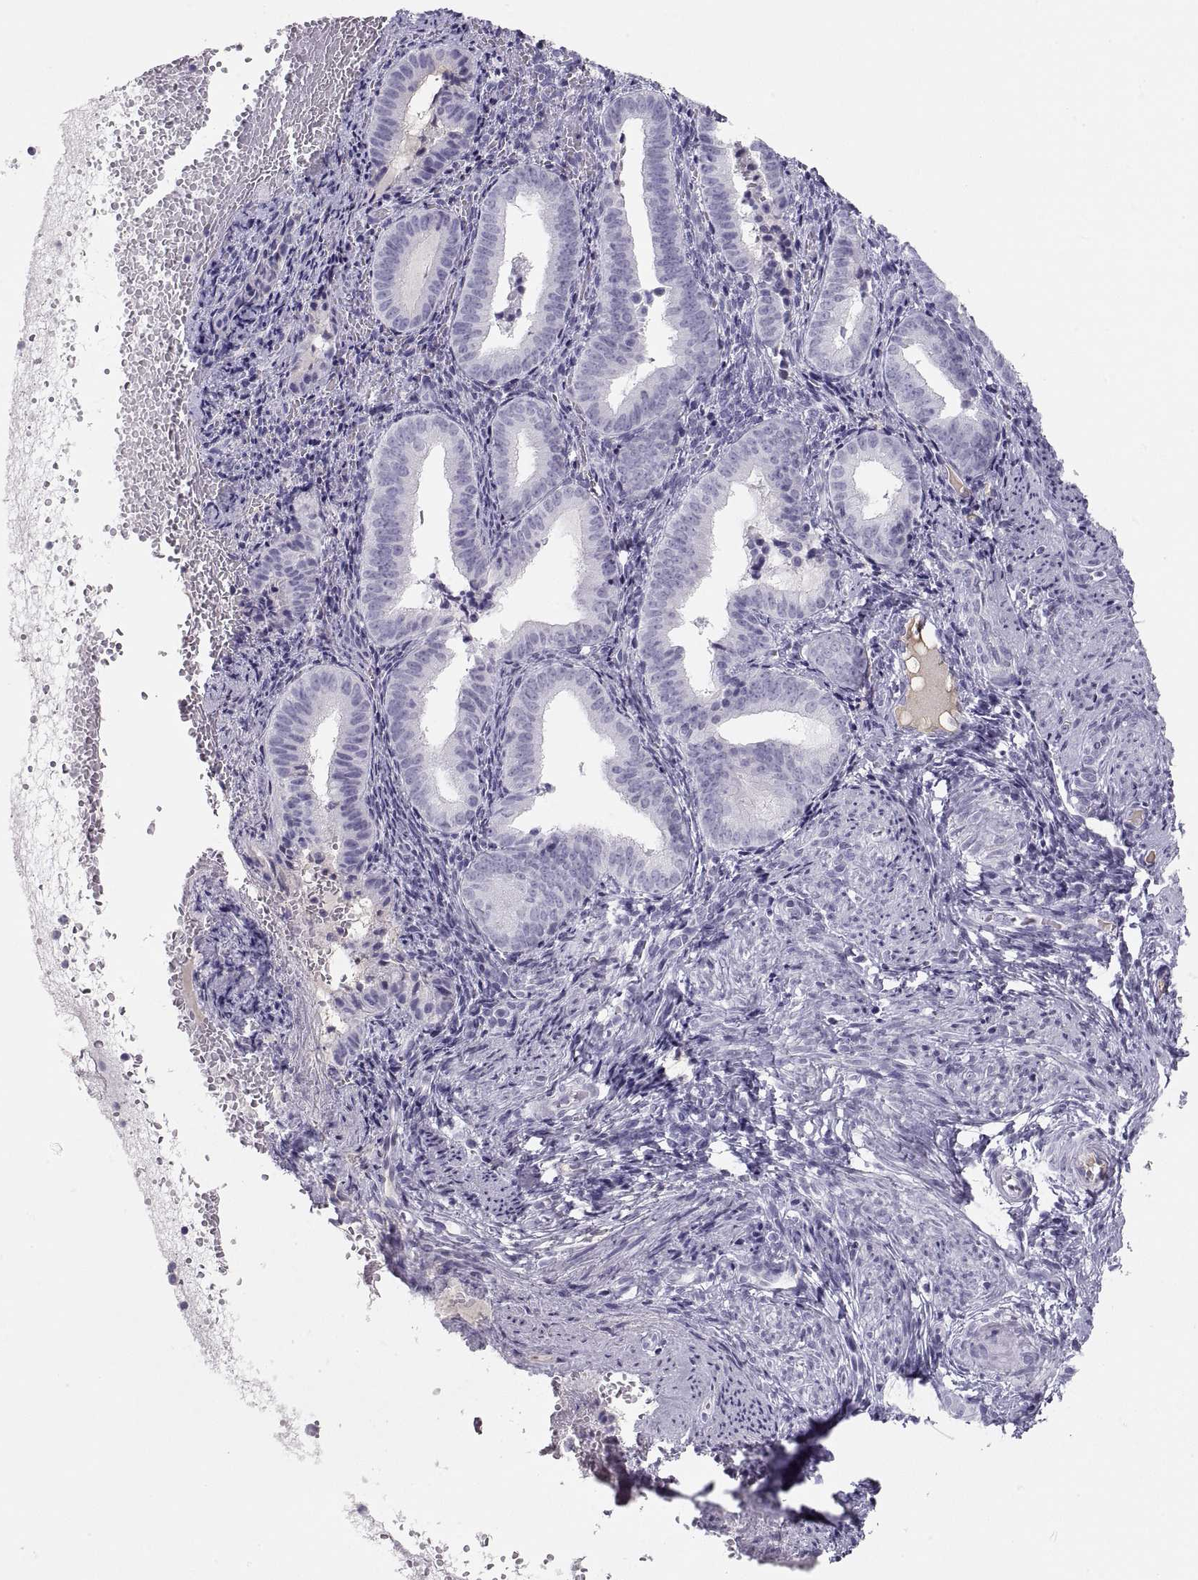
{"staining": {"intensity": "negative", "quantity": "none", "location": "none"}, "tissue": "endometrium", "cell_type": "Cells in endometrial stroma", "image_type": "normal", "snomed": [{"axis": "morphology", "description": "Normal tissue, NOS"}, {"axis": "topography", "description": "Endometrium"}], "caption": "High magnification brightfield microscopy of benign endometrium stained with DAB (brown) and counterstained with hematoxylin (blue): cells in endometrial stroma show no significant expression. (Brightfield microscopy of DAB (3,3'-diaminobenzidine) immunohistochemistry at high magnification).", "gene": "MAGEB2", "patient": {"sex": "female", "age": 42}}